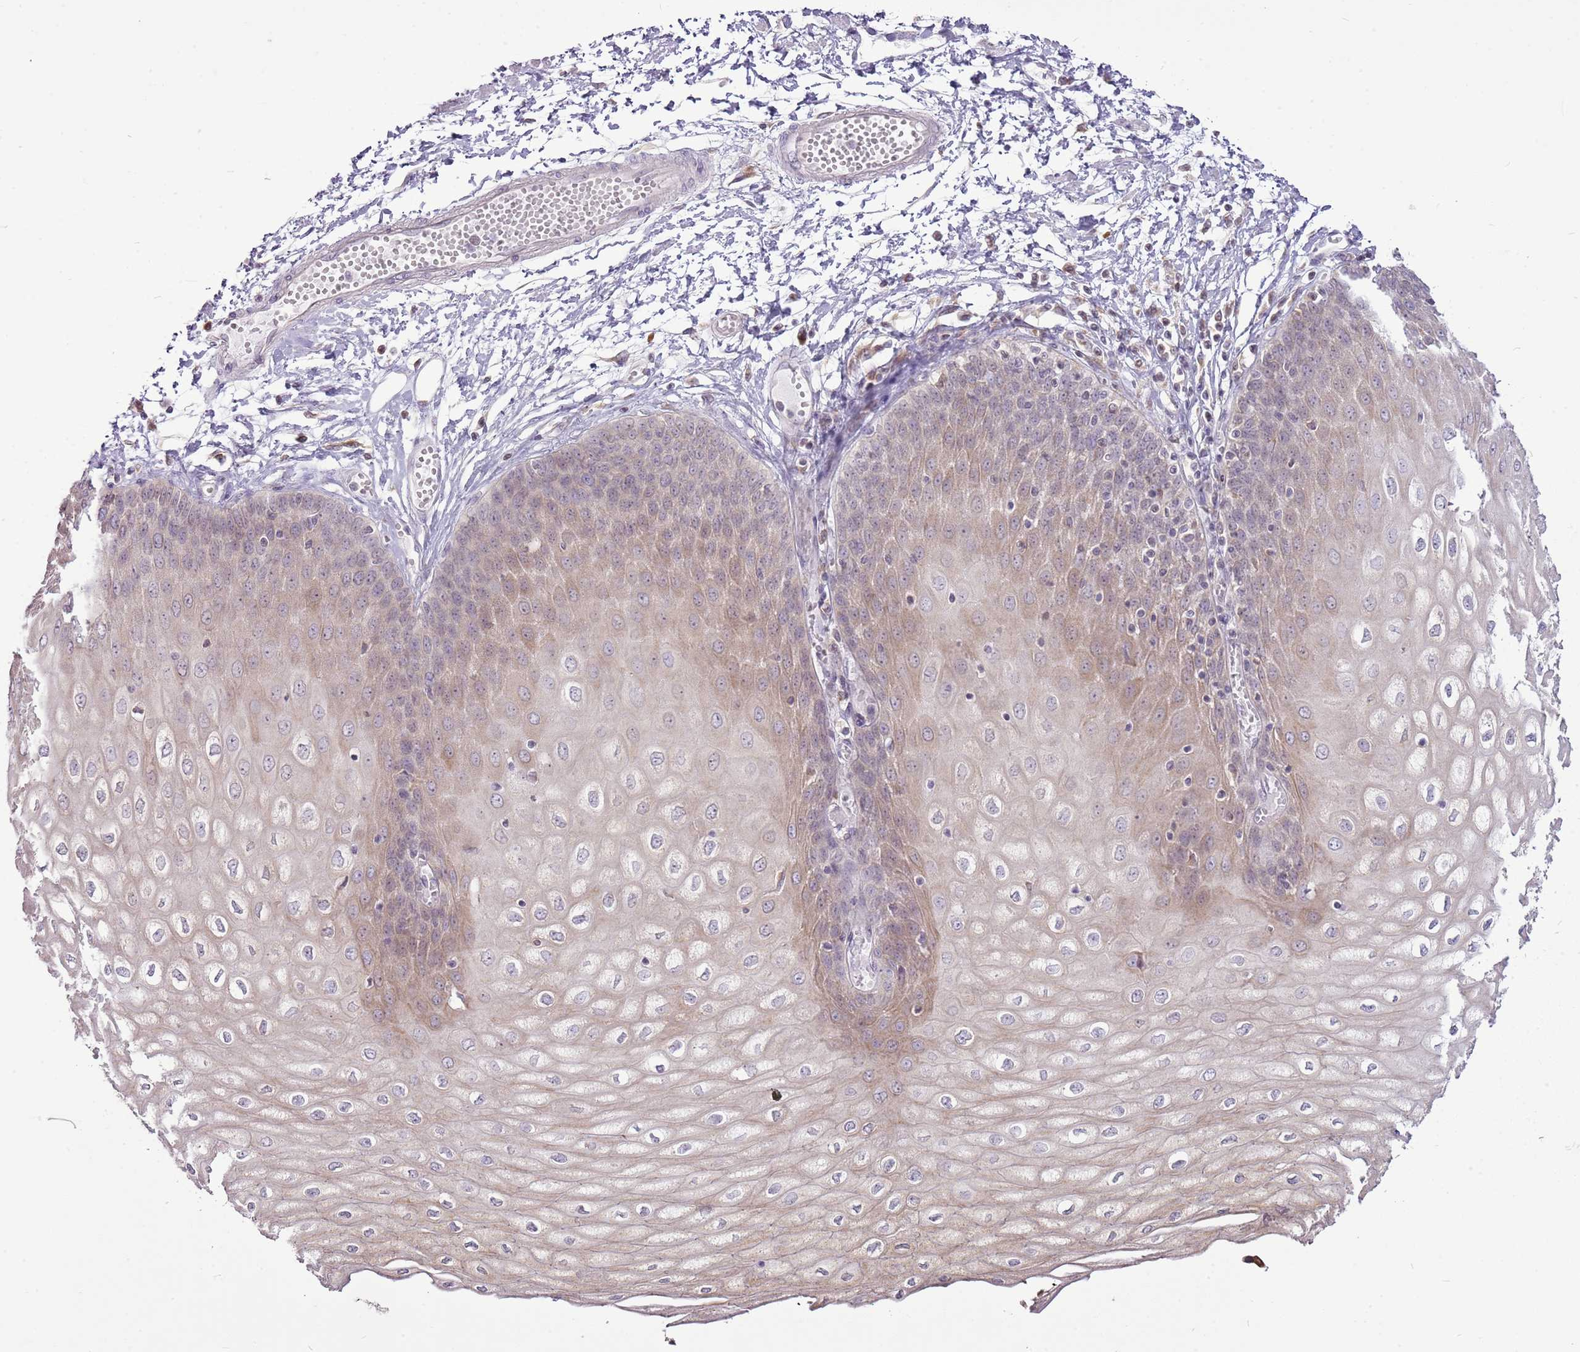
{"staining": {"intensity": "weak", "quantity": ">75%", "location": "cytoplasmic/membranous"}, "tissue": "esophagus", "cell_type": "Squamous epithelial cells", "image_type": "normal", "snomed": [{"axis": "morphology", "description": "Normal tissue, NOS"}, {"axis": "topography", "description": "Esophagus"}], "caption": "Immunohistochemistry (IHC) of benign esophagus reveals low levels of weak cytoplasmic/membranous expression in approximately >75% of squamous epithelial cells.", "gene": "TMED10", "patient": {"sex": "male", "age": 60}}